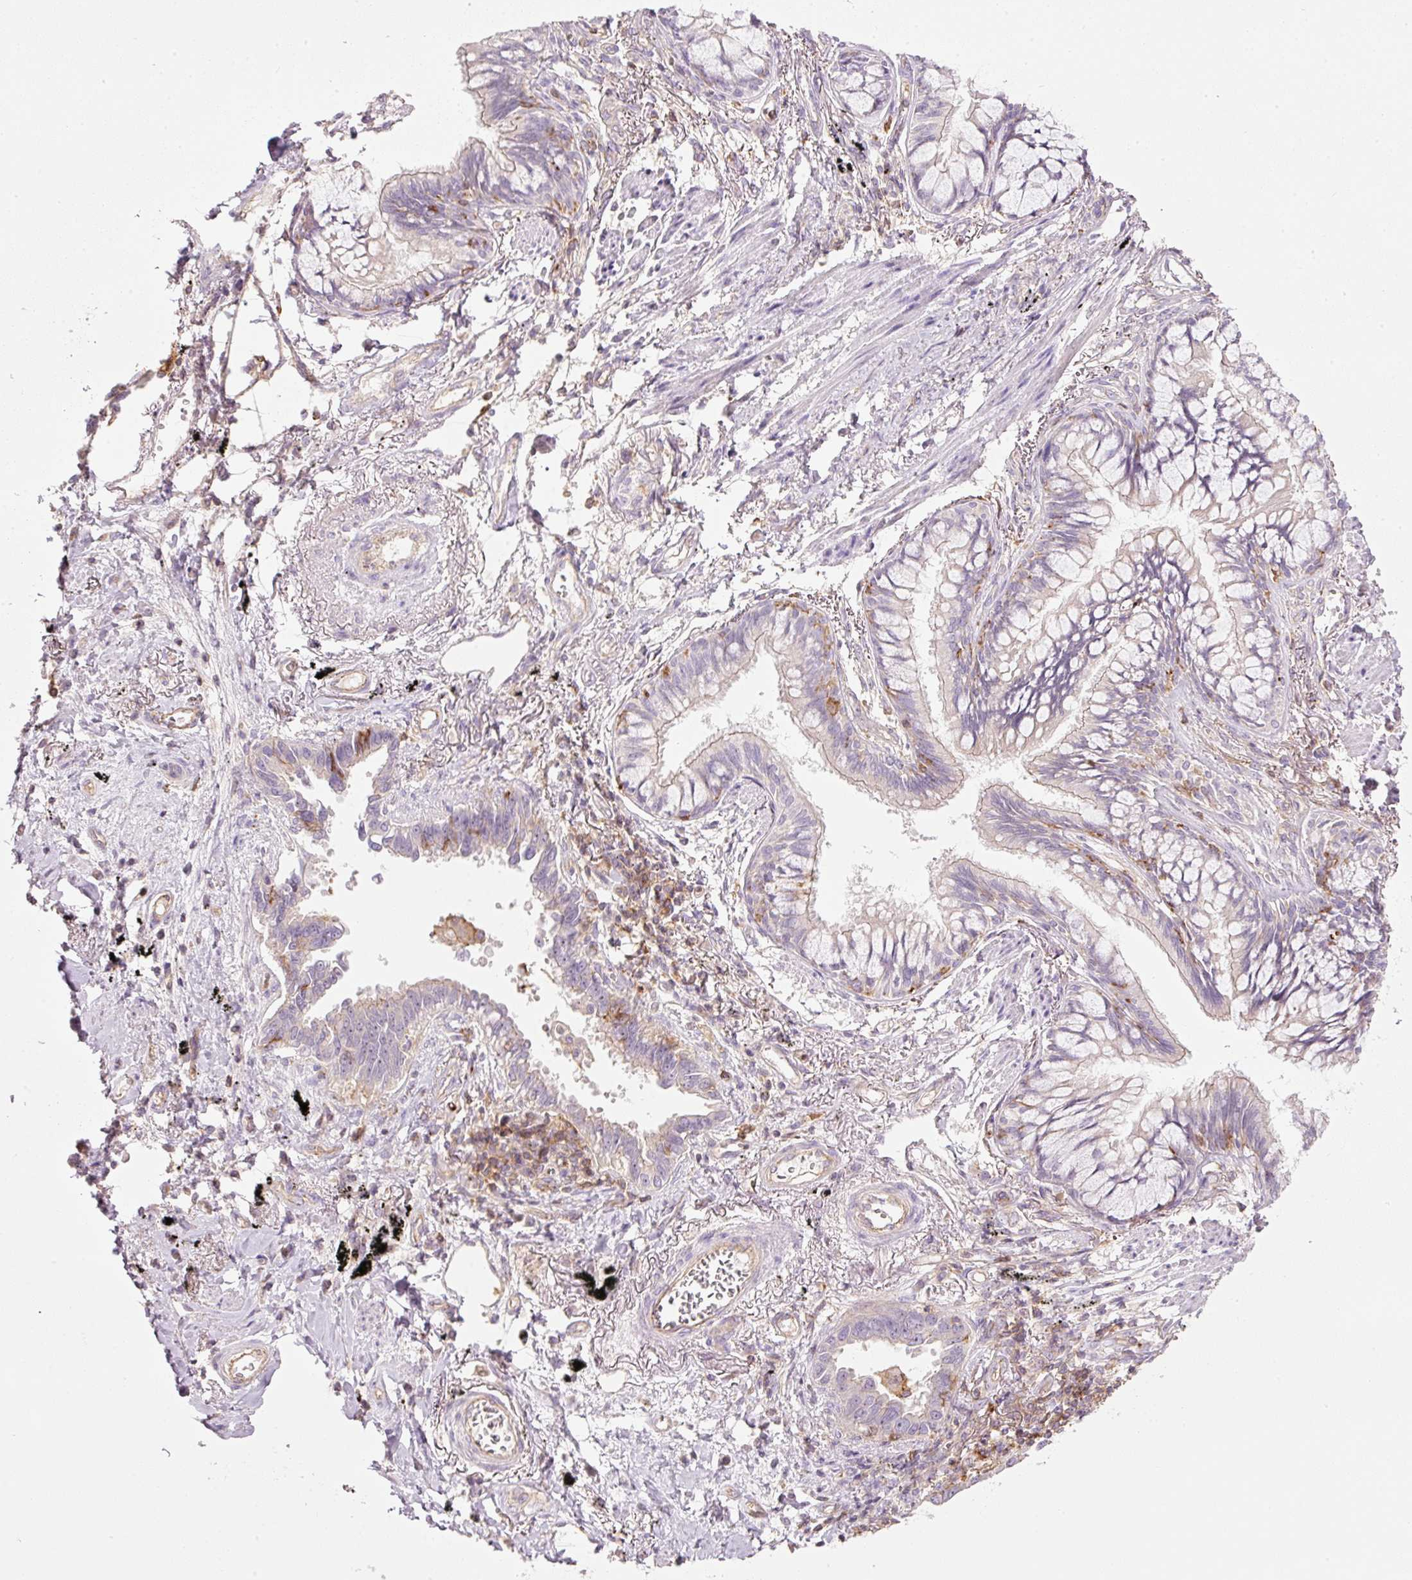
{"staining": {"intensity": "negative", "quantity": "none", "location": "none"}, "tissue": "lung cancer", "cell_type": "Tumor cells", "image_type": "cancer", "snomed": [{"axis": "morphology", "description": "Adenocarcinoma, NOS"}, {"axis": "topography", "description": "Lung"}], "caption": "Human lung adenocarcinoma stained for a protein using IHC displays no positivity in tumor cells.", "gene": "SIPA1", "patient": {"sex": "male", "age": 67}}